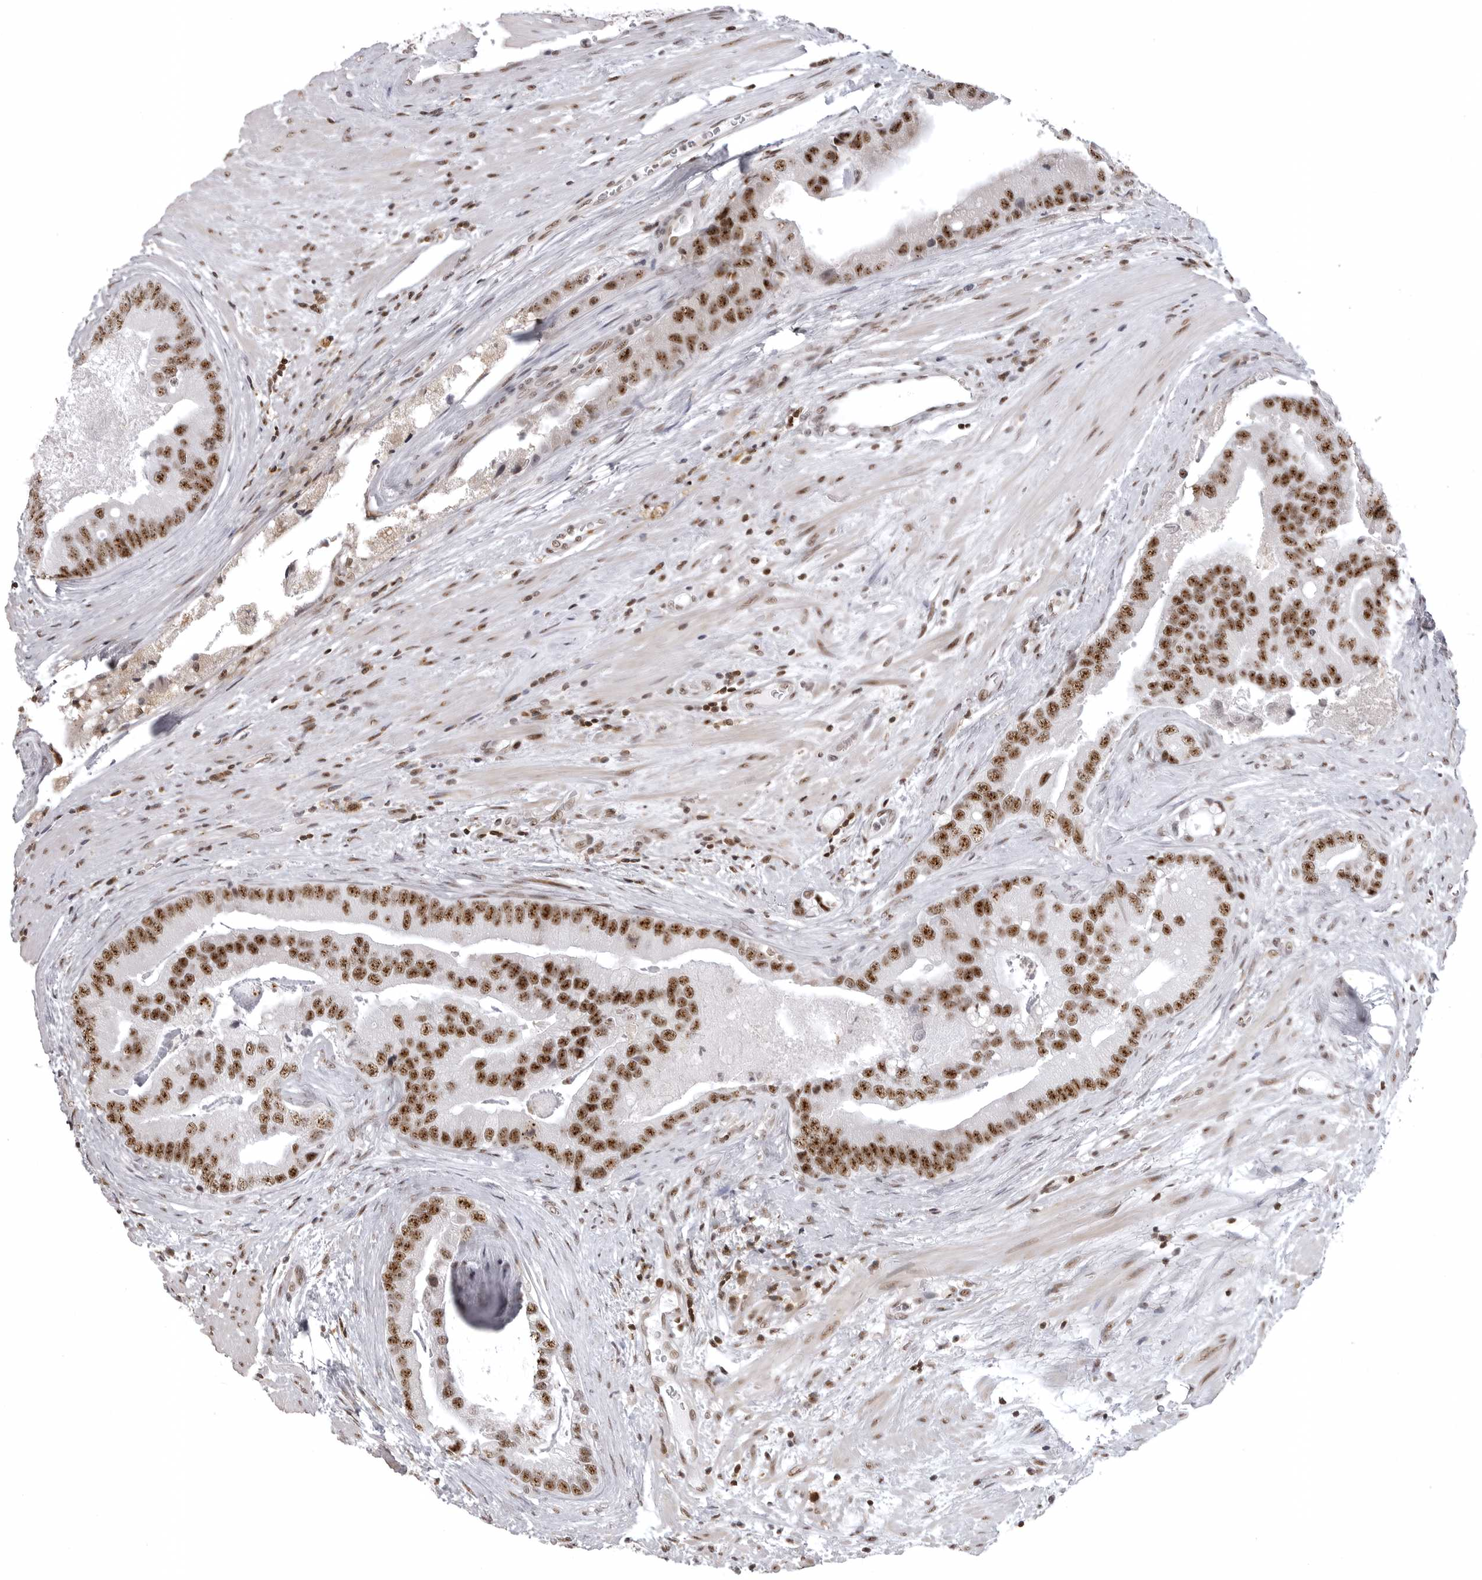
{"staining": {"intensity": "strong", "quantity": ">75%", "location": "nuclear"}, "tissue": "prostate cancer", "cell_type": "Tumor cells", "image_type": "cancer", "snomed": [{"axis": "morphology", "description": "Adenocarcinoma, High grade"}, {"axis": "topography", "description": "Prostate"}], "caption": "This histopathology image demonstrates immunohistochemistry (IHC) staining of human prostate adenocarcinoma (high-grade), with high strong nuclear positivity in approximately >75% of tumor cells.", "gene": "WRAP53", "patient": {"sex": "male", "age": 70}}